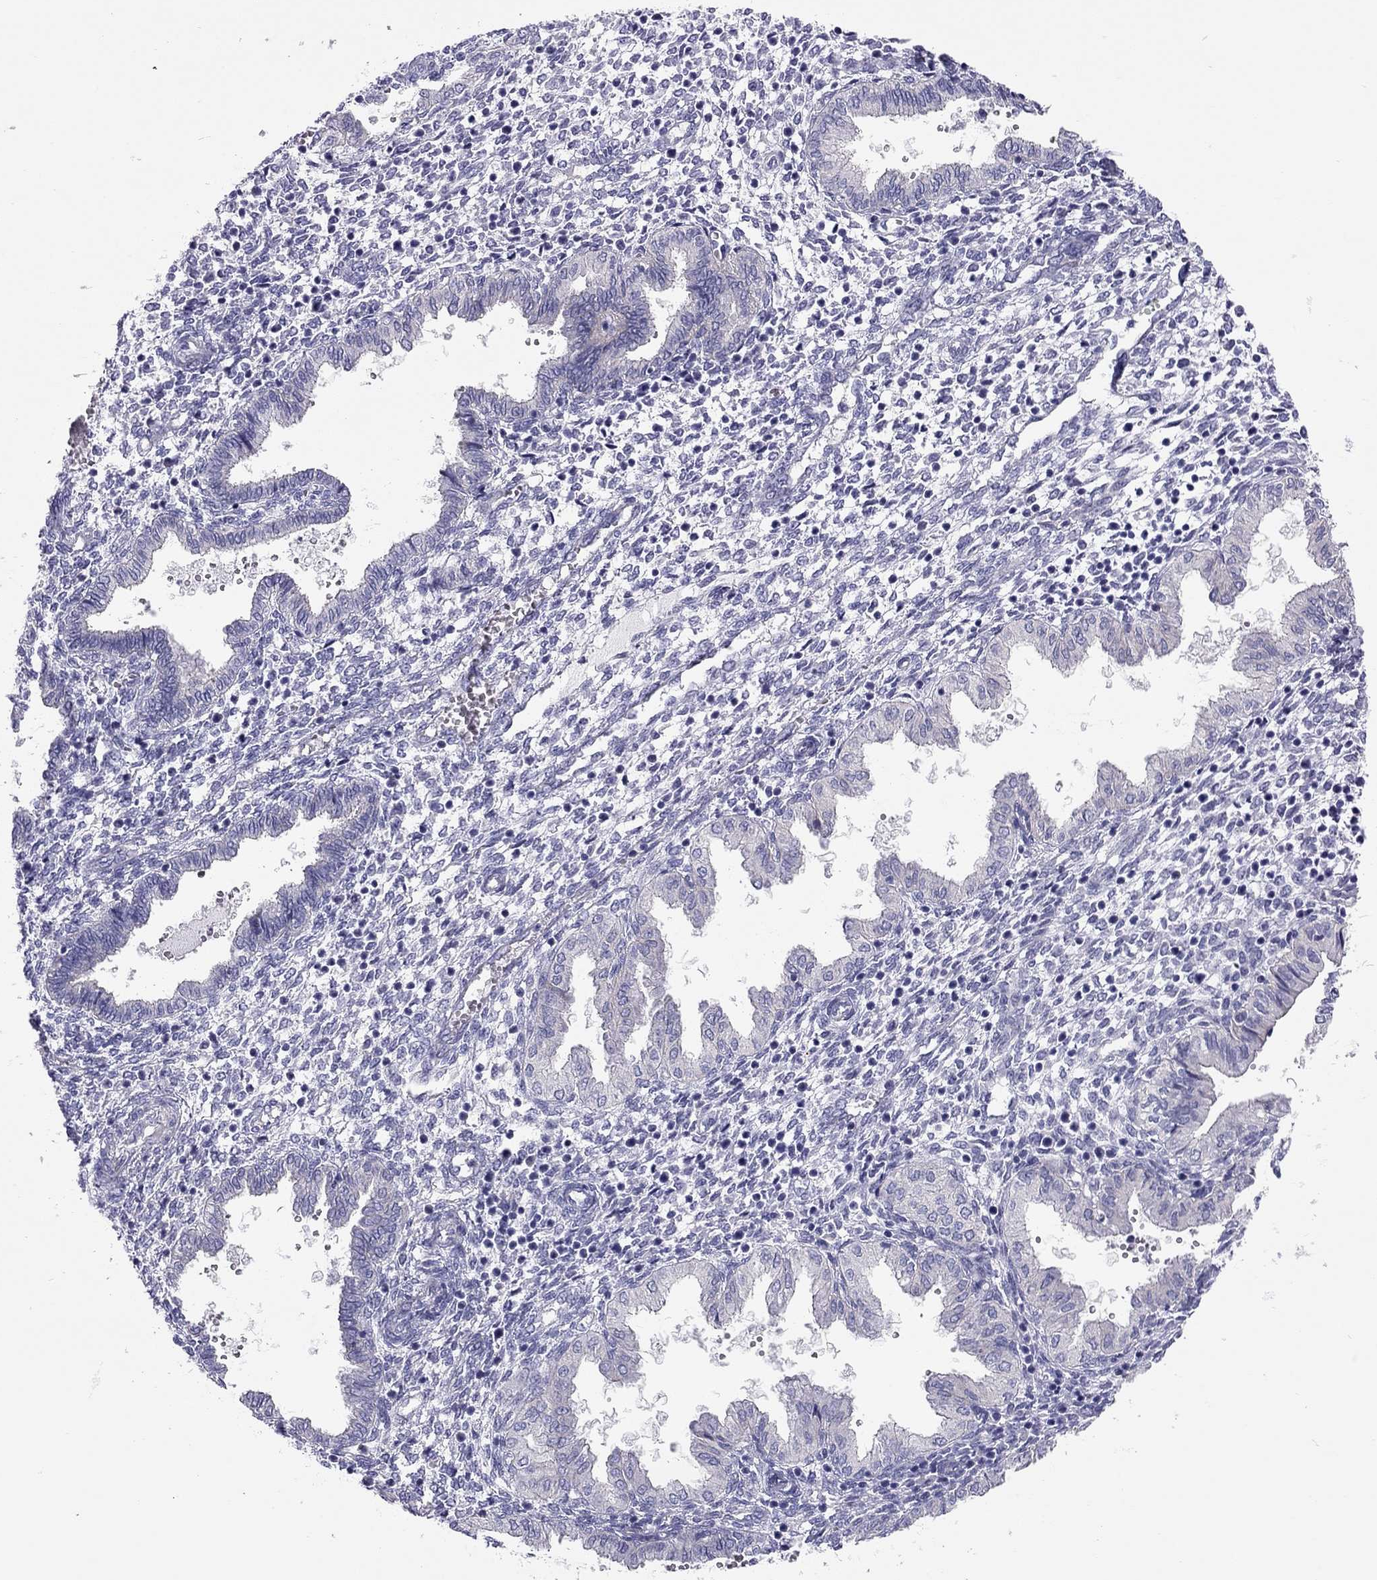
{"staining": {"intensity": "negative", "quantity": "none", "location": "none"}, "tissue": "endometrium", "cell_type": "Cells in endometrial stroma", "image_type": "normal", "snomed": [{"axis": "morphology", "description": "Normal tissue, NOS"}, {"axis": "topography", "description": "Endometrium"}], "caption": "DAB immunohistochemical staining of normal endometrium exhibits no significant expression in cells in endometrial stroma. (Brightfield microscopy of DAB (3,3'-diaminobenzidine) immunohistochemistry at high magnification).", "gene": "SCARB1", "patient": {"sex": "female", "age": 43}}